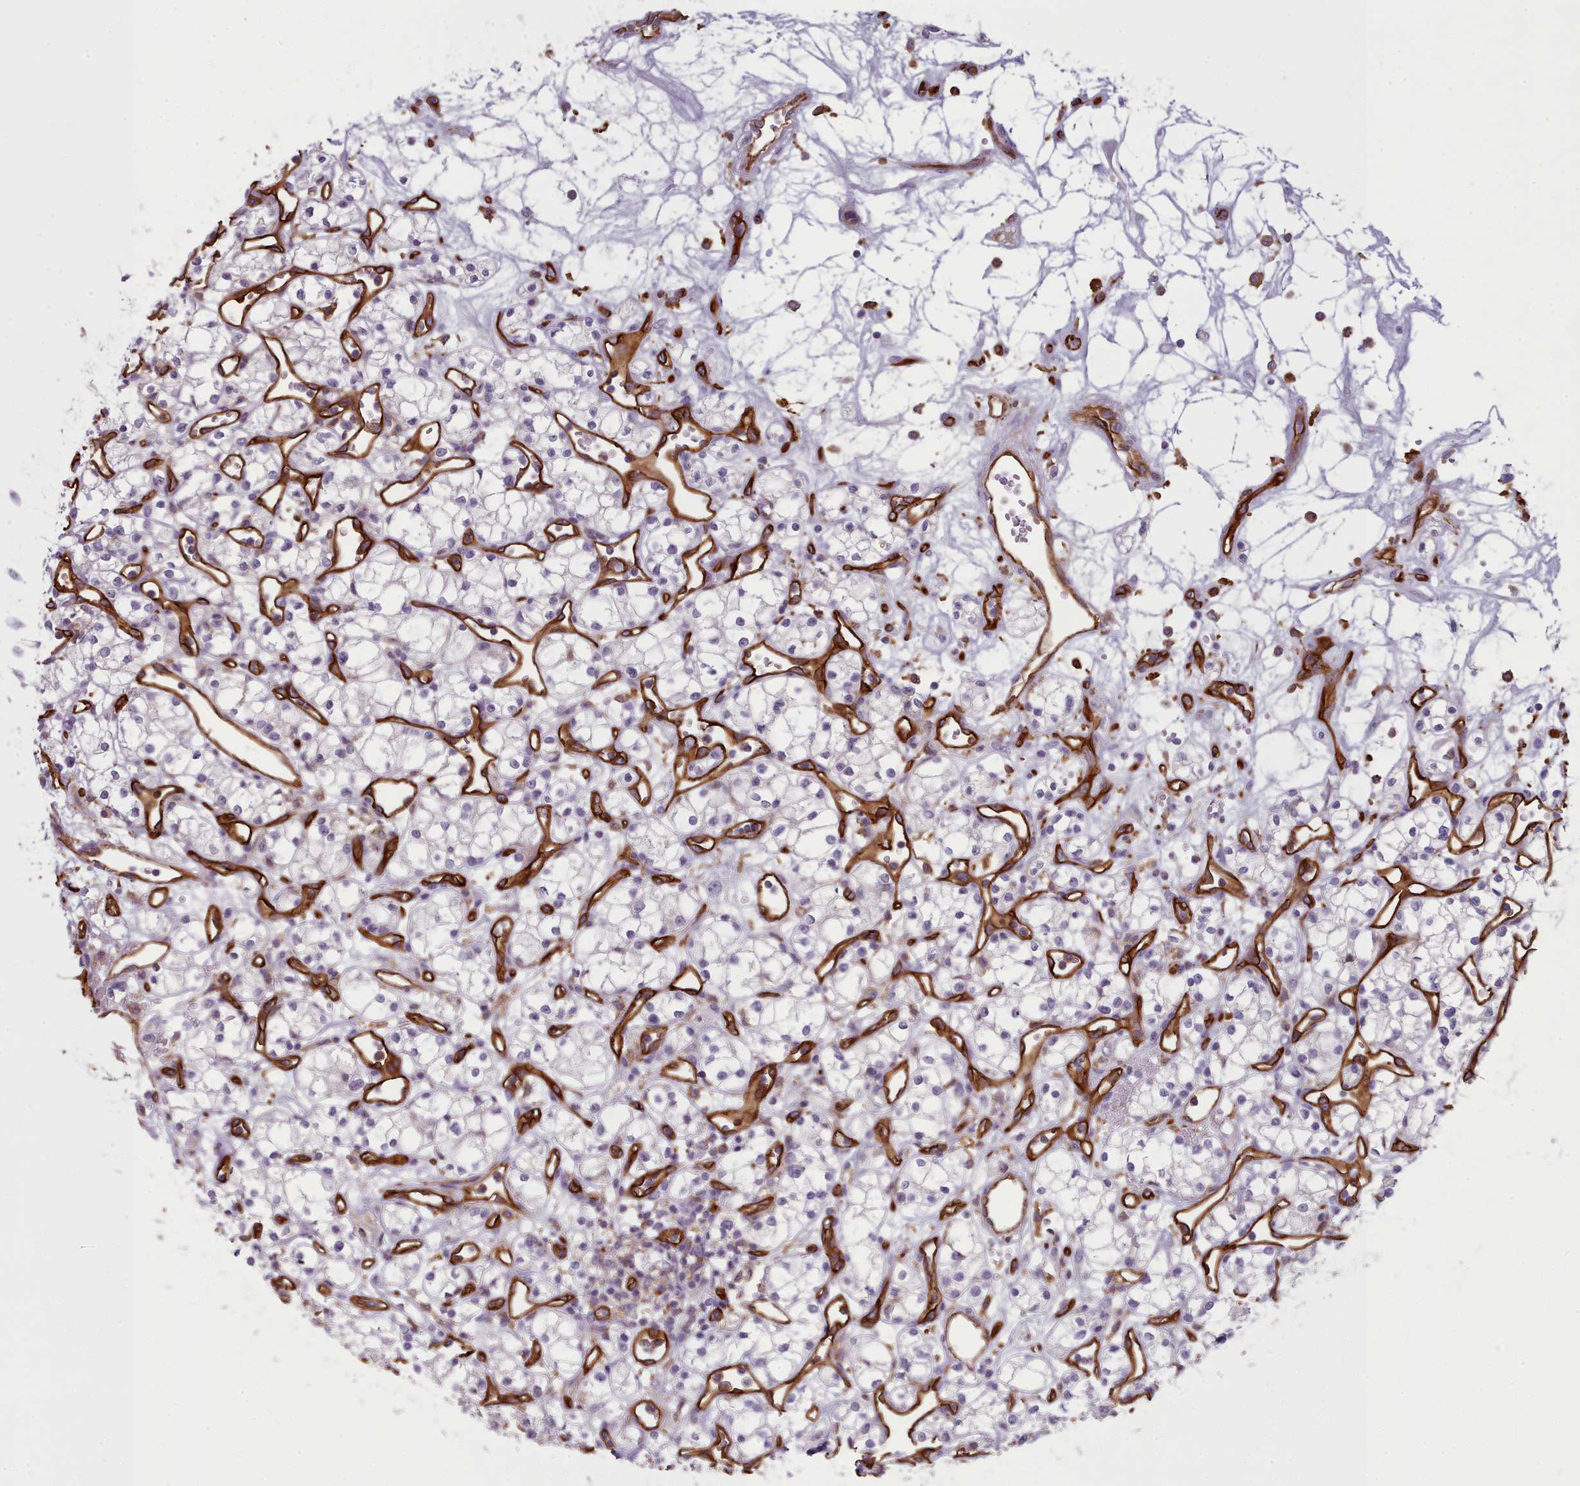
{"staining": {"intensity": "negative", "quantity": "none", "location": "none"}, "tissue": "renal cancer", "cell_type": "Tumor cells", "image_type": "cancer", "snomed": [{"axis": "morphology", "description": "Adenocarcinoma, NOS"}, {"axis": "topography", "description": "Kidney"}], "caption": "Immunohistochemistry (IHC) of human renal cancer (adenocarcinoma) demonstrates no expression in tumor cells.", "gene": "CD300LF", "patient": {"sex": "male", "age": 59}}